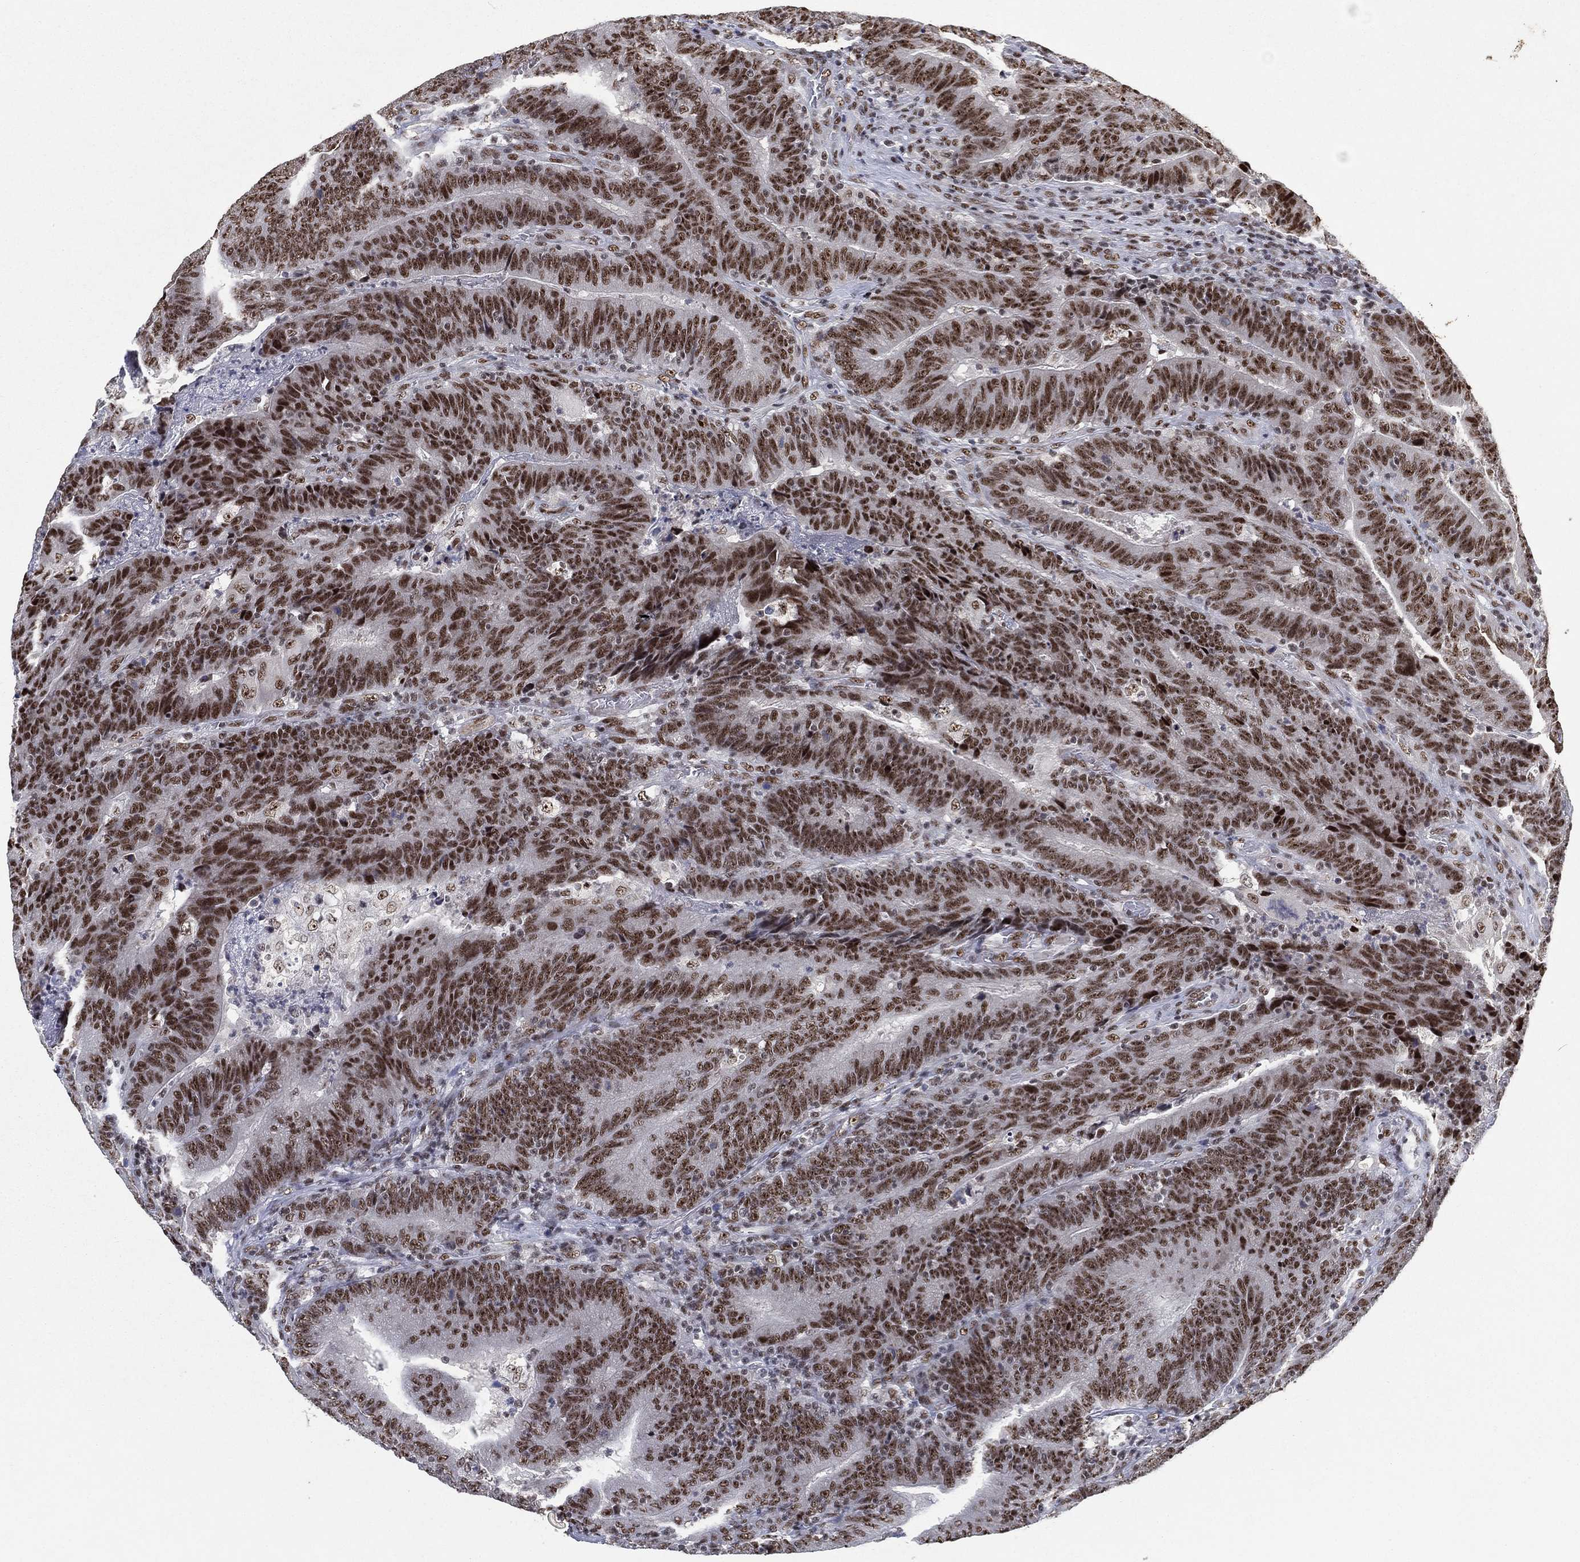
{"staining": {"intensity": "strong", "quantity": ">75%", "location": "nuclear"}, "tissue": "colorectal cancer", "cell_type": "Tumor cells", "image_type": "cancer", "snomed": [{"axis": "morphology", "description": "Adenocarcinoma, NOS"}, {"axis": "topography", "description": "Colon"}], "caption": "The photomicrograph displays immunohistochemical staining of colorectal cancer. There is strong nuclear expression is appreciated in about >75% of tumor cells.", "gene": "DDX27", "patient": {"sex": "female", "age": 75}}